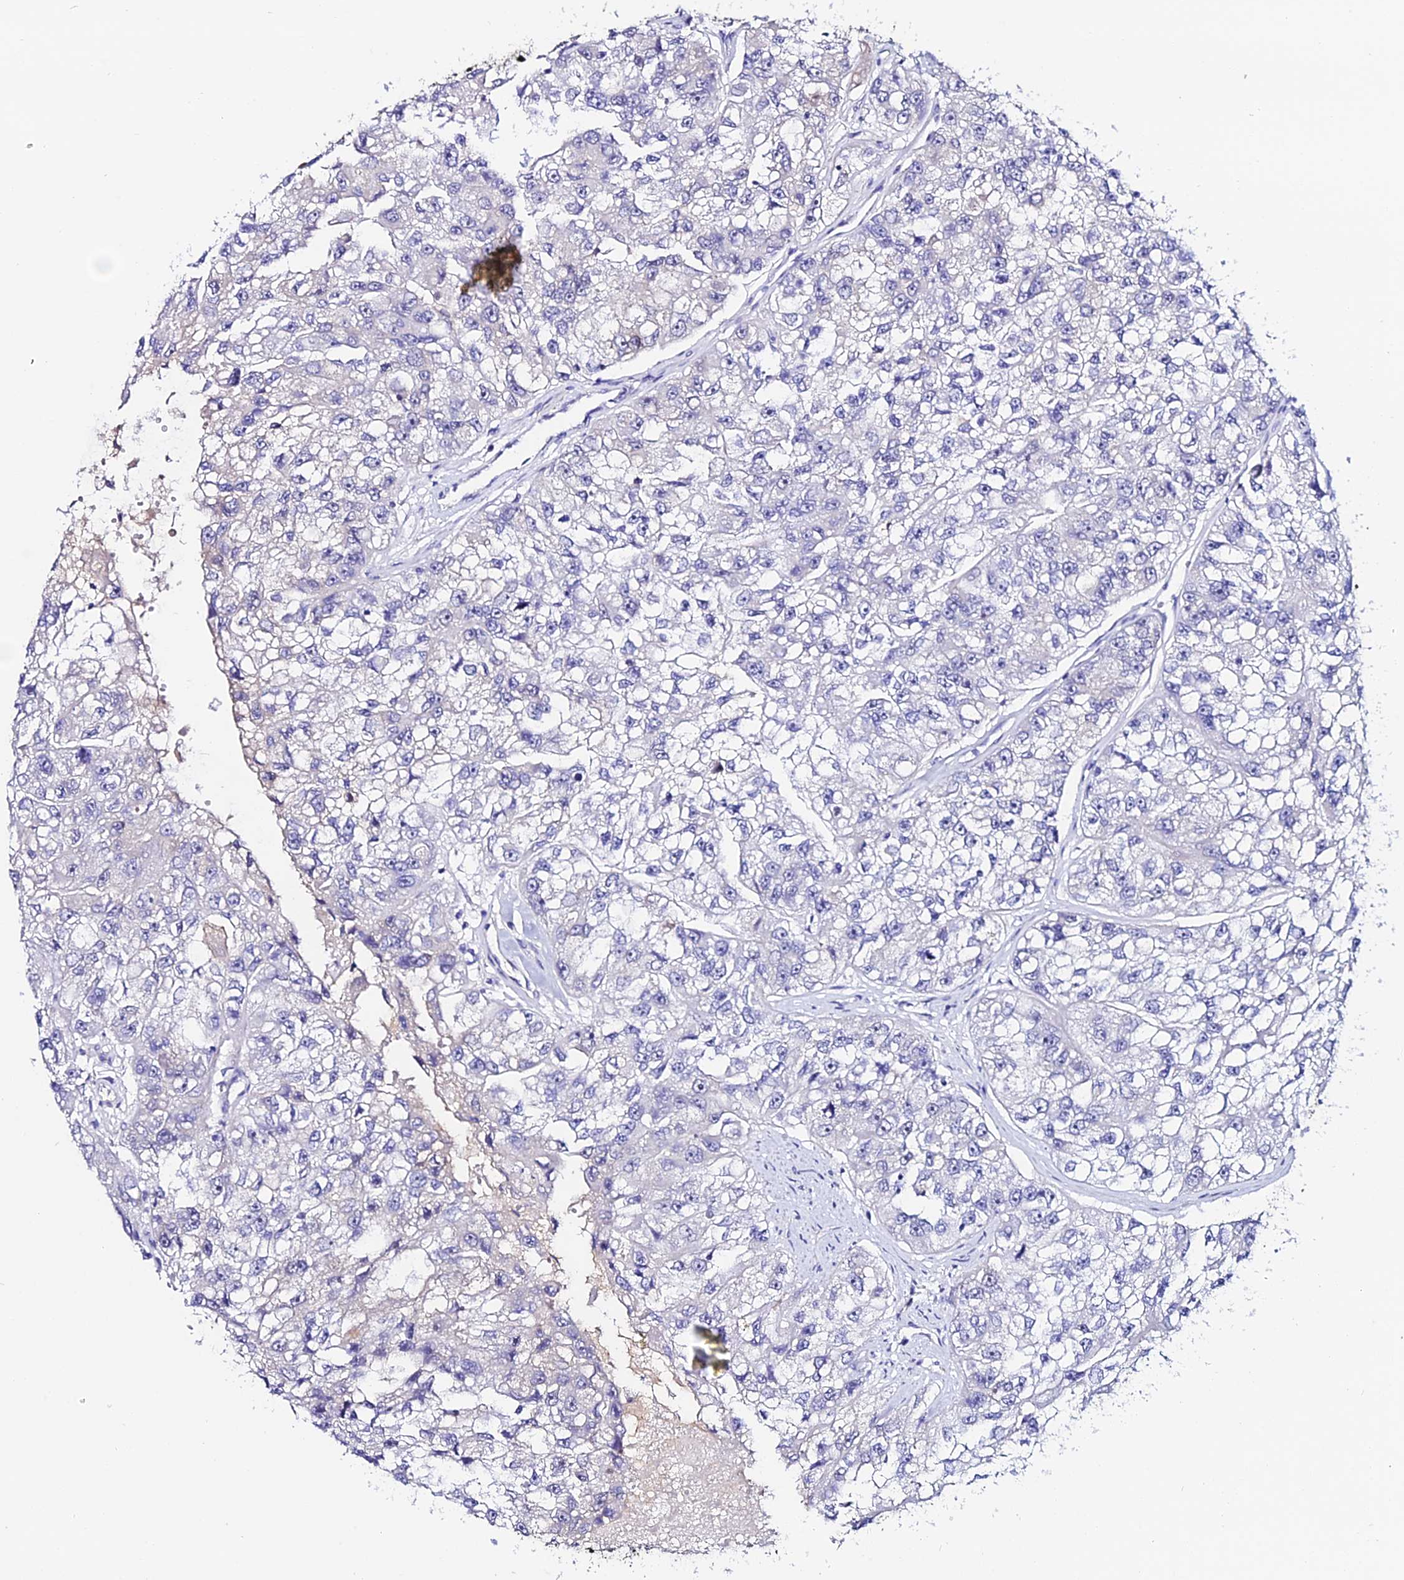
{"staining": {"intensity": "negative", "quantity": "none", "location": "none"}, "tissue": "renal cancer", "cell_type": "Tumor cells", "image_type": "cancer", "snomed": [{"axis": "morphology", "description": "Adenocarcinoma, NOS"}, {"axis": "topography", "description": "Kidney"}], "caption": "Immunohistochemistry of human adenocarcinoma (renal) displays no expression in tumor cells.", "gene": "FZD8", "patient": {"sex": "male", "age": 63}}